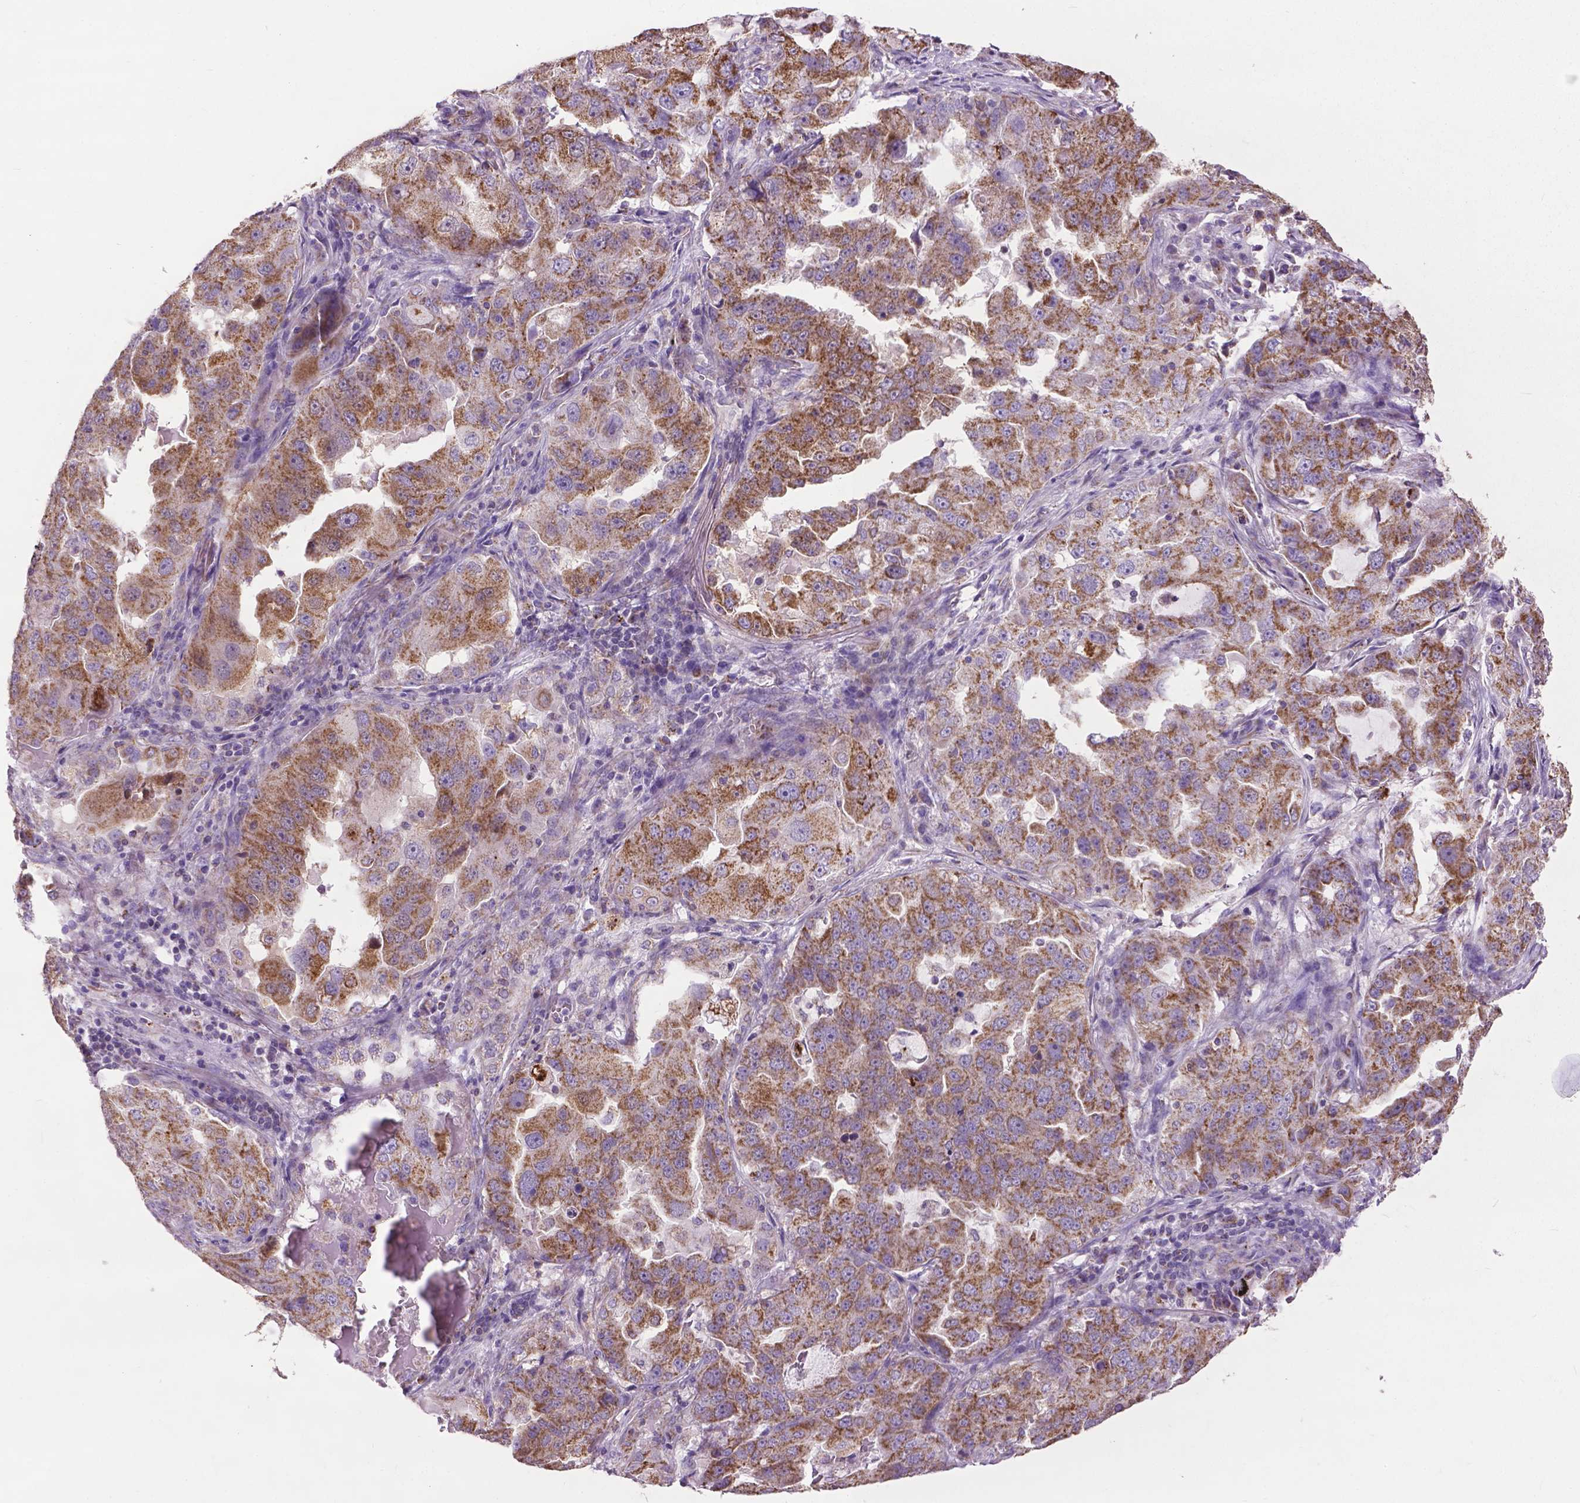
{"staining": {"intensity": "moderate", "quantity": ">75%", "location": "cytoplasmic/membranous"}, "tissue": "lung cancer", "cell_type": "Tumor cells", "image_type": "cancer", "snomed": [{"axis": "morphology", "description": "Adenocarcinoma, NOS"}, {"axis": "topography", "description": "Lung"}], "caption": "A brown stain shows moderate cytoplasmic/membranous staining of a protein in adenocarcinoma (lung) tumor cells. (DAB = brown stain, brightfield microscopy at high magnification).", "gene": "VDAC1", "patient": {"sex": "female", "age": 61}}